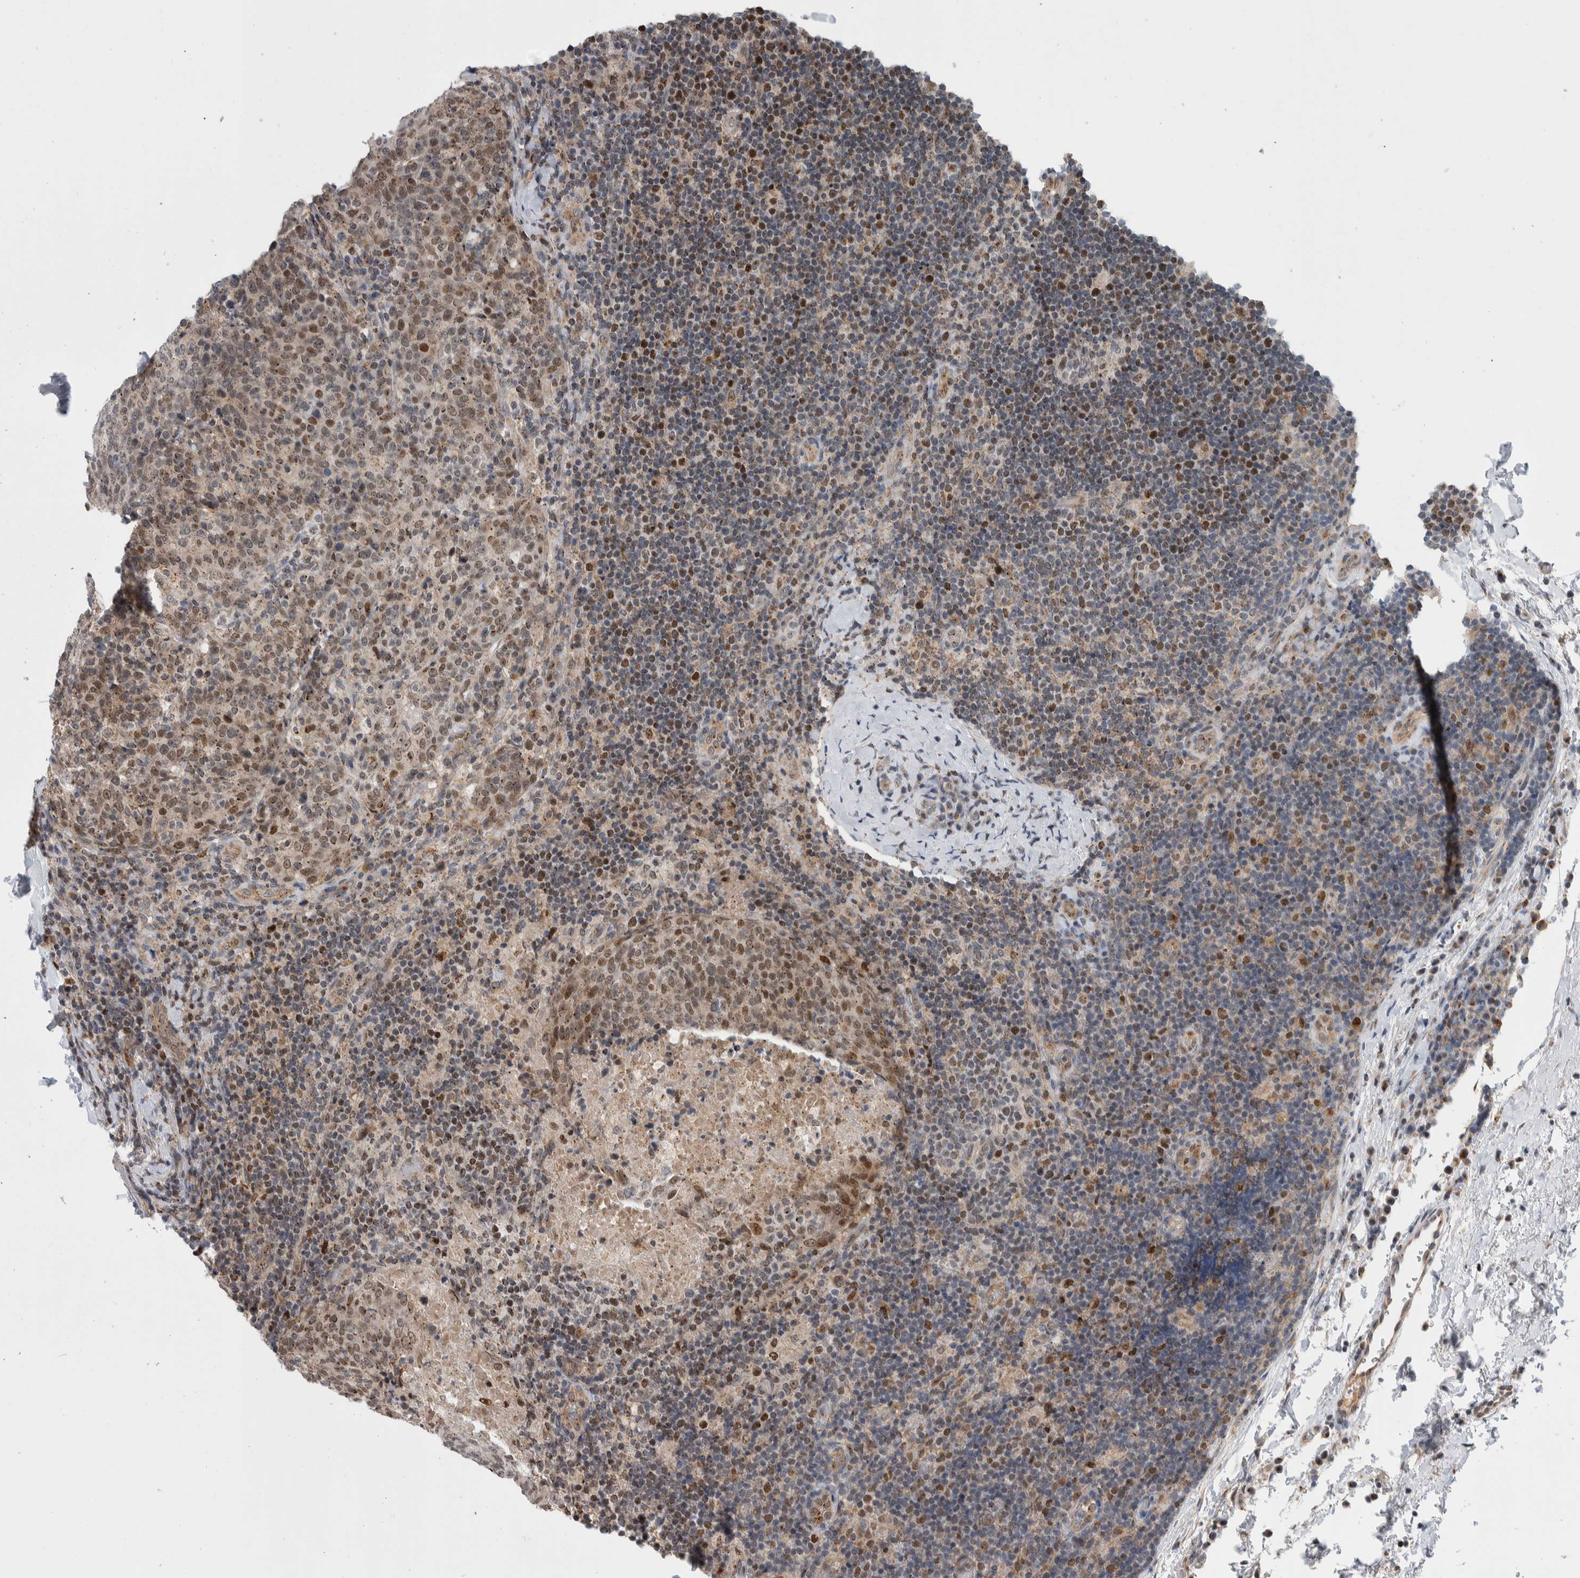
{"staining": {"intensity": "moderate", "quantity": ">75%", "location": "nuclear"}, "tissue": "head and neck cancer", "cell_type": "Tumor cells", "image_type": "cancer", "snomed": [{"axis": "morphology", "description": "Squamous cell carcinoma, NOS"}, {"axis": "morphology", "description": "Squamous cell carcinoma, metastatic, NOS"}, {"axis": "topography", "description": "Lymph node"}, {"axis": "topography", "description": "Head-Neck"}], "caption": "Head and neck squamous cell carcinoma tissue shows moderate nuclear positivity in about >75% of tumor cells, visualized by immunohistochemistry.", "gene": "MSL1", "patient": {"sex": "male", "age": 62}}